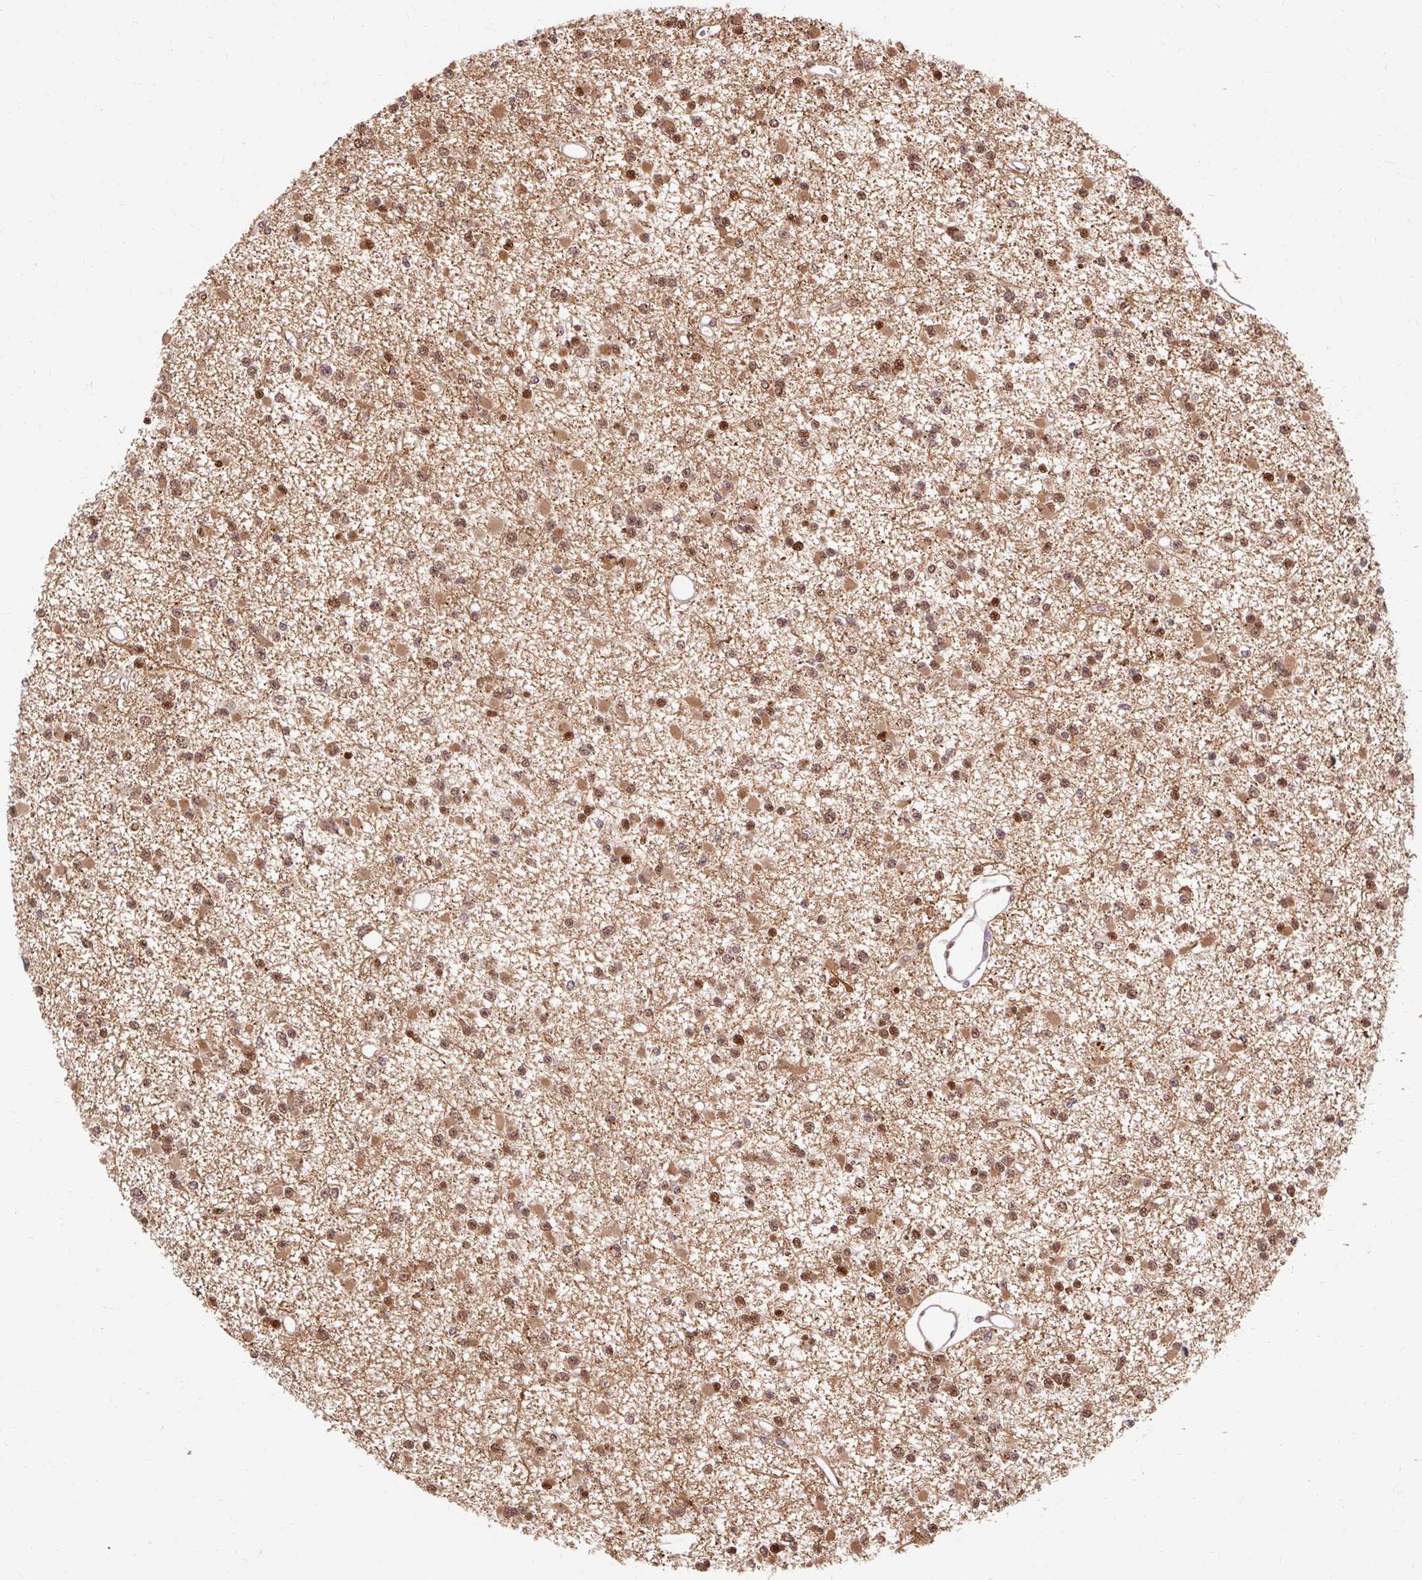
{"staining": {"intensity": "moderate", "quantity": ">75%", "location": "cytoplasmic/membranous,nuclear"}, "tissue": "glioma", "cell_type": "Tumor cells", "image_type": "cancer", "snomed": [{"axis": "morphology", "description": "Glioma, malignant, Low grade"}, {"axis": "topography", "description": "Brain"}], "caption": "Immunohistochemical staining of glioma reveals moderate cytoplasmic/membranous and nuclear protein expression in about >75% of tumor cells.", "gene": "MECOM", "patient": {"sex": "female", "age": 22}}